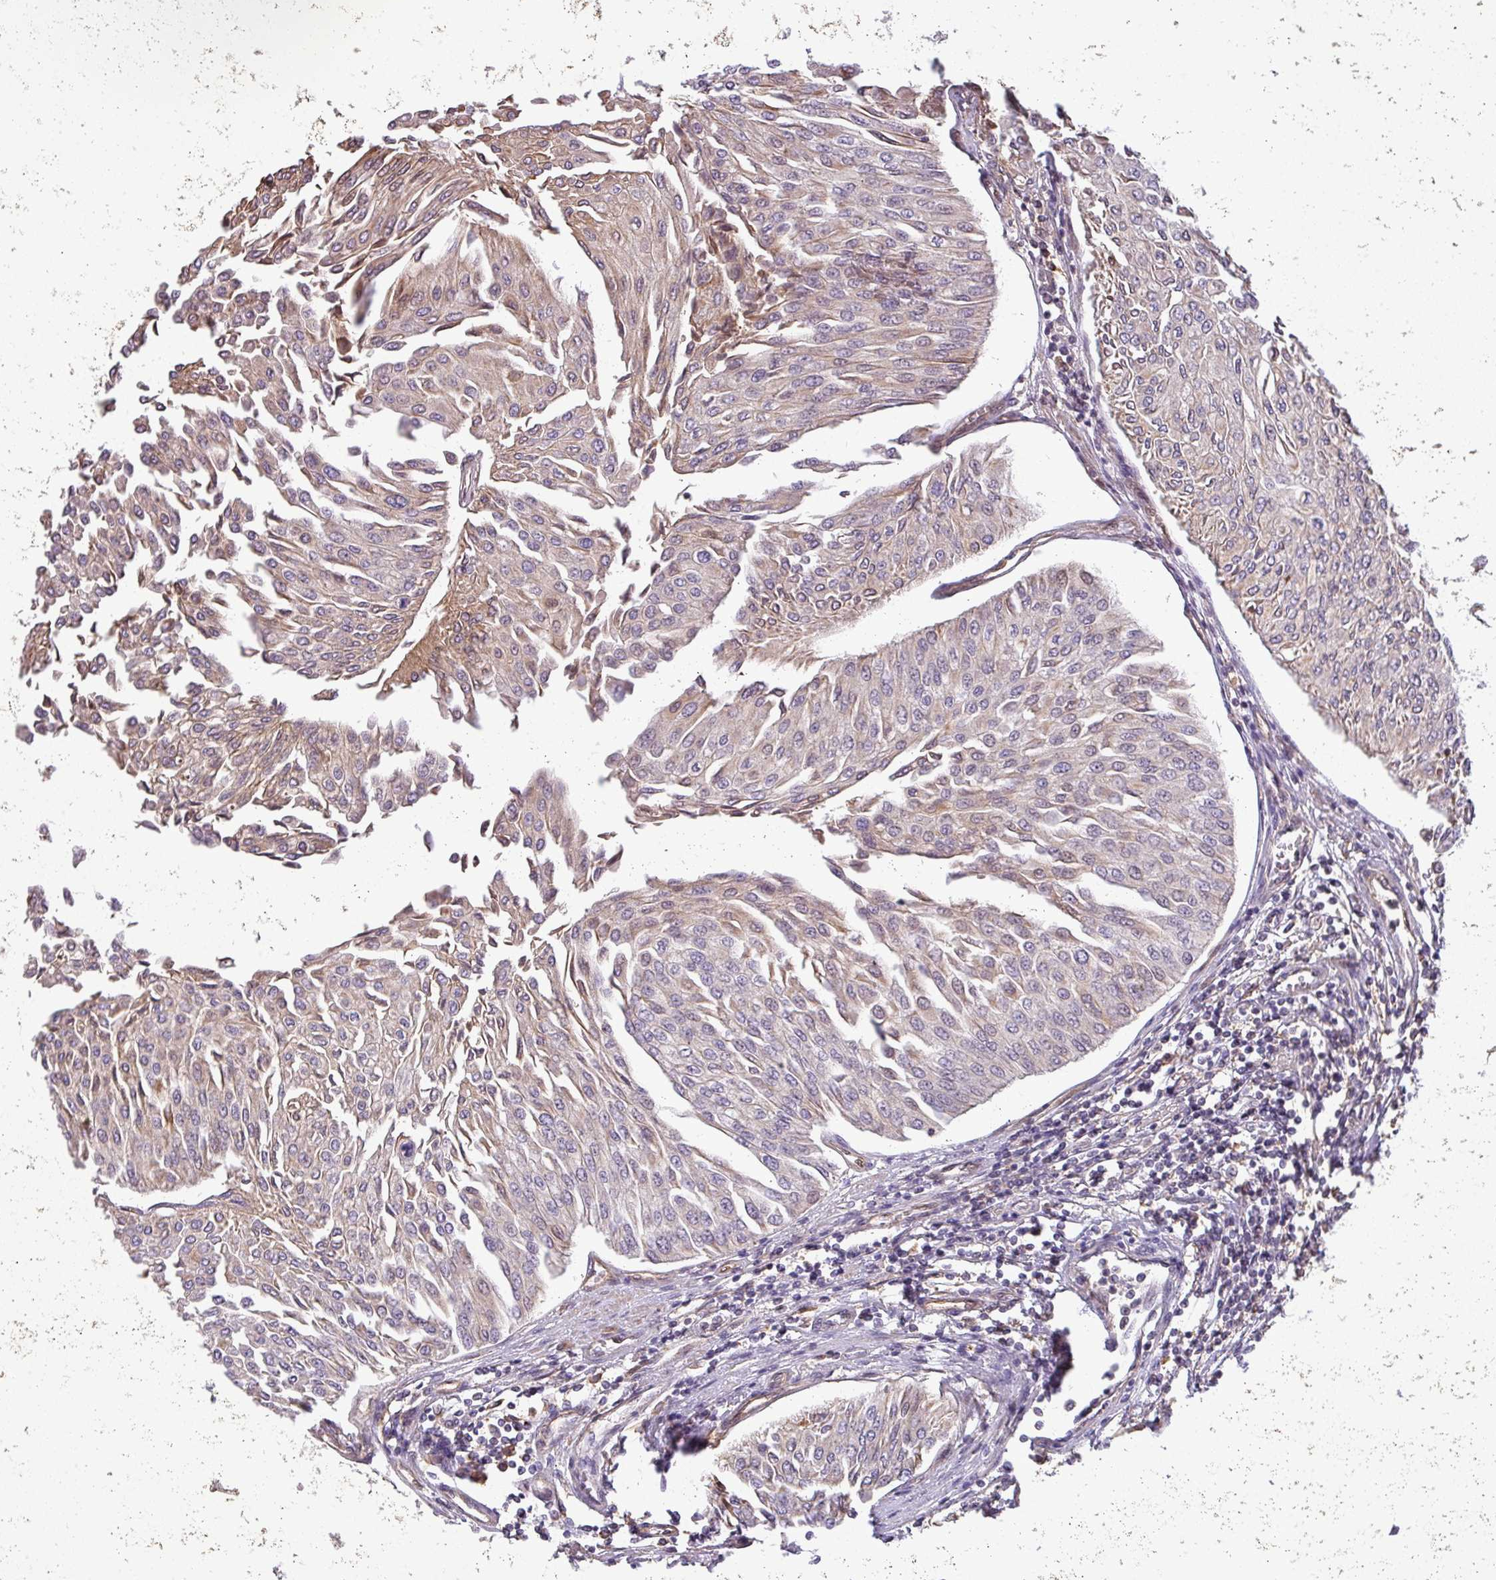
{"staining": {"intensity": "weak", "quantity": "<25%", "location": "cytoplasmic/membranous"}, "tissue": "urothelial cancer", "cell_type": "Tumor cells", "image_type": "cancer", "snomed": [{"axis": "morphology", "description": "Urothelial carcinoma, Low grade"}, {"axis": "topography", "description": "Urinary bladder"}], "caption": "Protein analysis of low-grade urothelial carcinoma demonstrates no significant expression in tumor cells.", "gene": "ZNF835", "patient": {"sex": "male", "age": 67}}